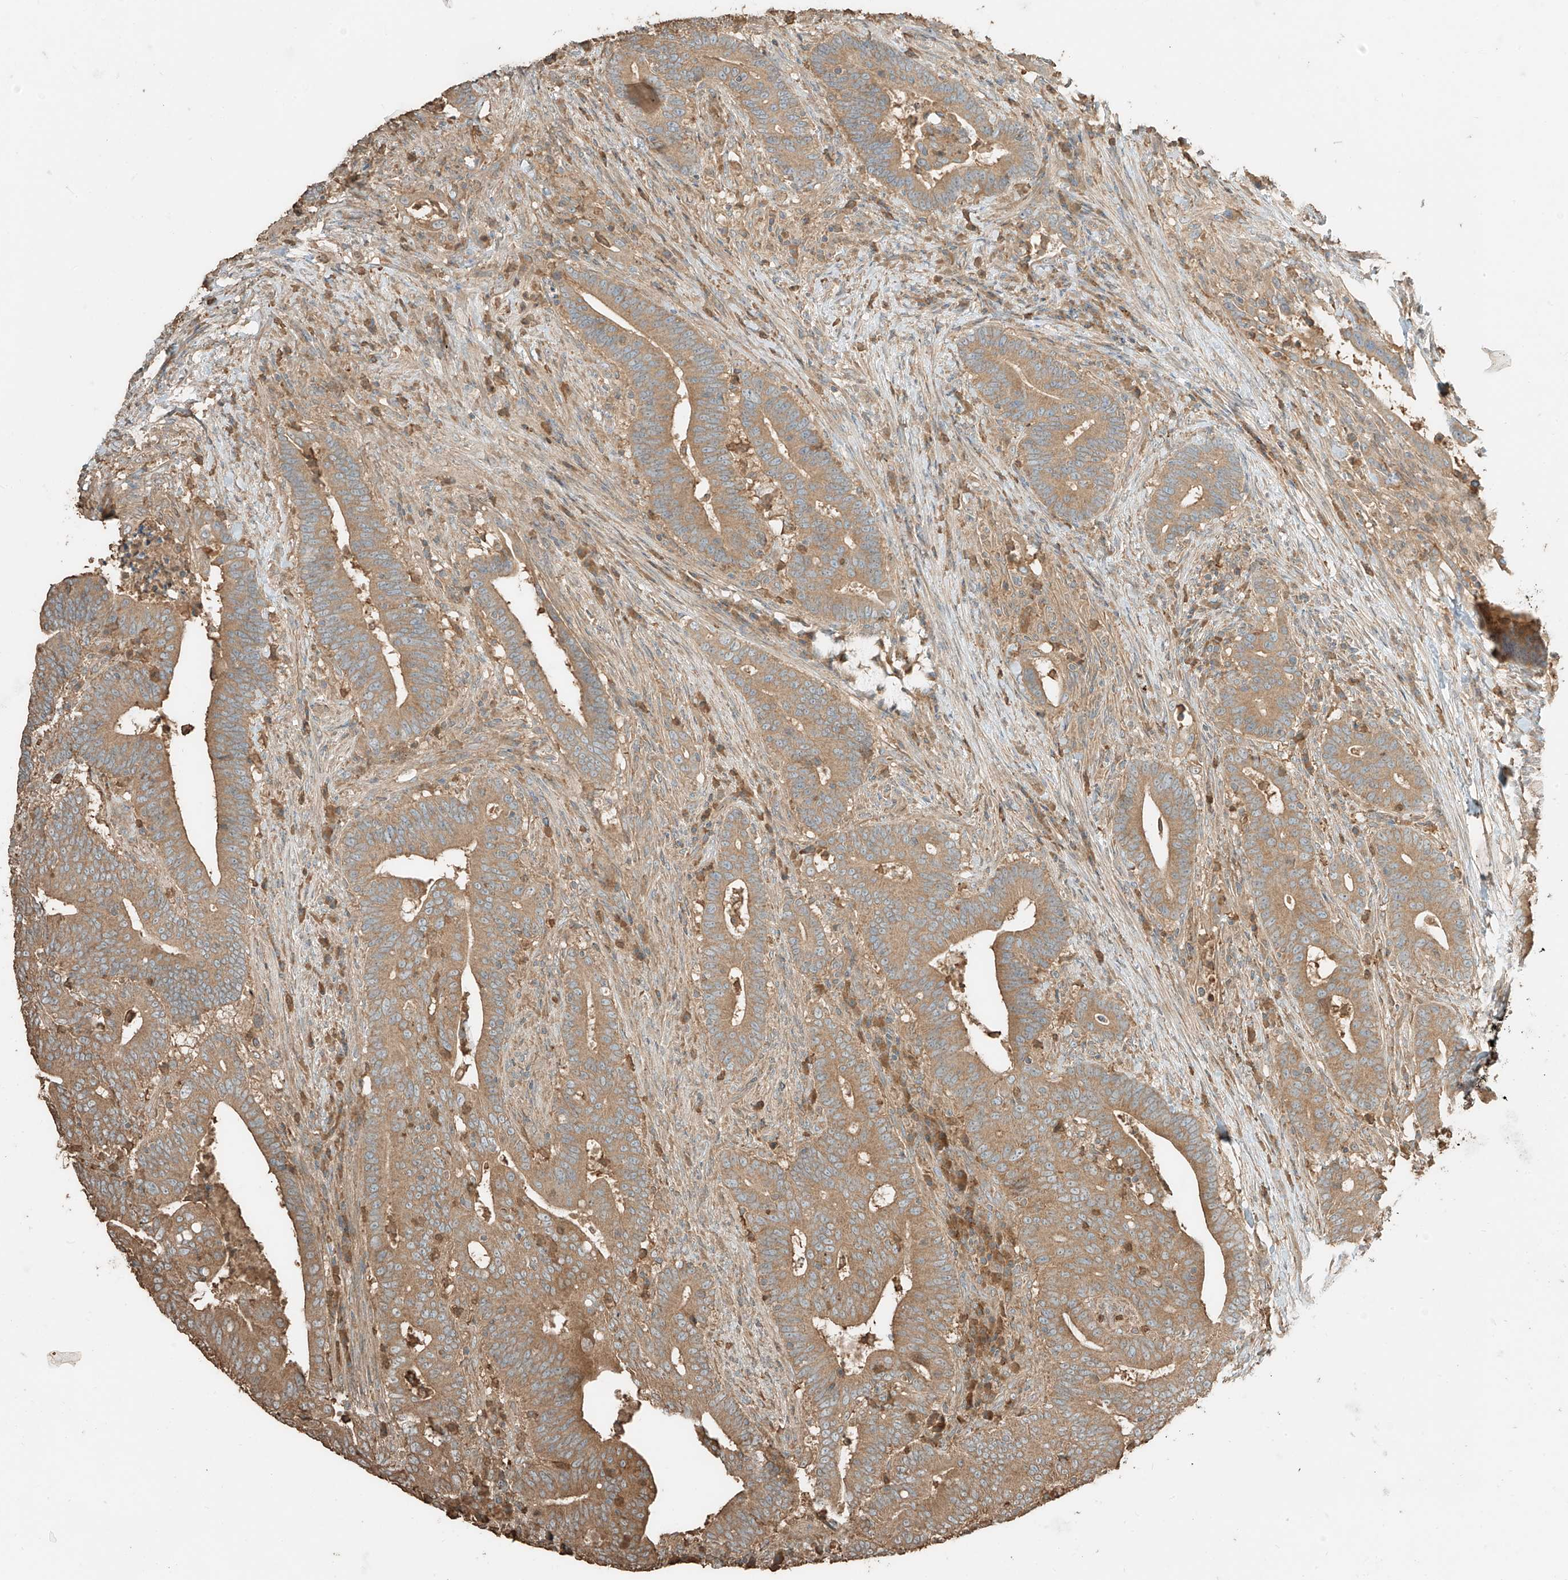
{"staining": {"intensity": "moderate", "quantity": ">75%", "location": "cytoplasmic/membranous"}, "tissue": "colorectal cancer", "cell_type": "Tumor cells", "image_type": "cancer", "snomed": [{"axis": "morphology", "description": "Adenocarcinoma, NOS"}, {"axis": "topography", "description": "Colon"}], "caption": "Colorectal adenocarcinoma stained with immunohistochemistry (IHC) shows moderate cytoplasmic/membranous positivity in about >75% of tumor cells.", "gene": "RFTN2", "patient": {"sex": "female", "age": 66}}